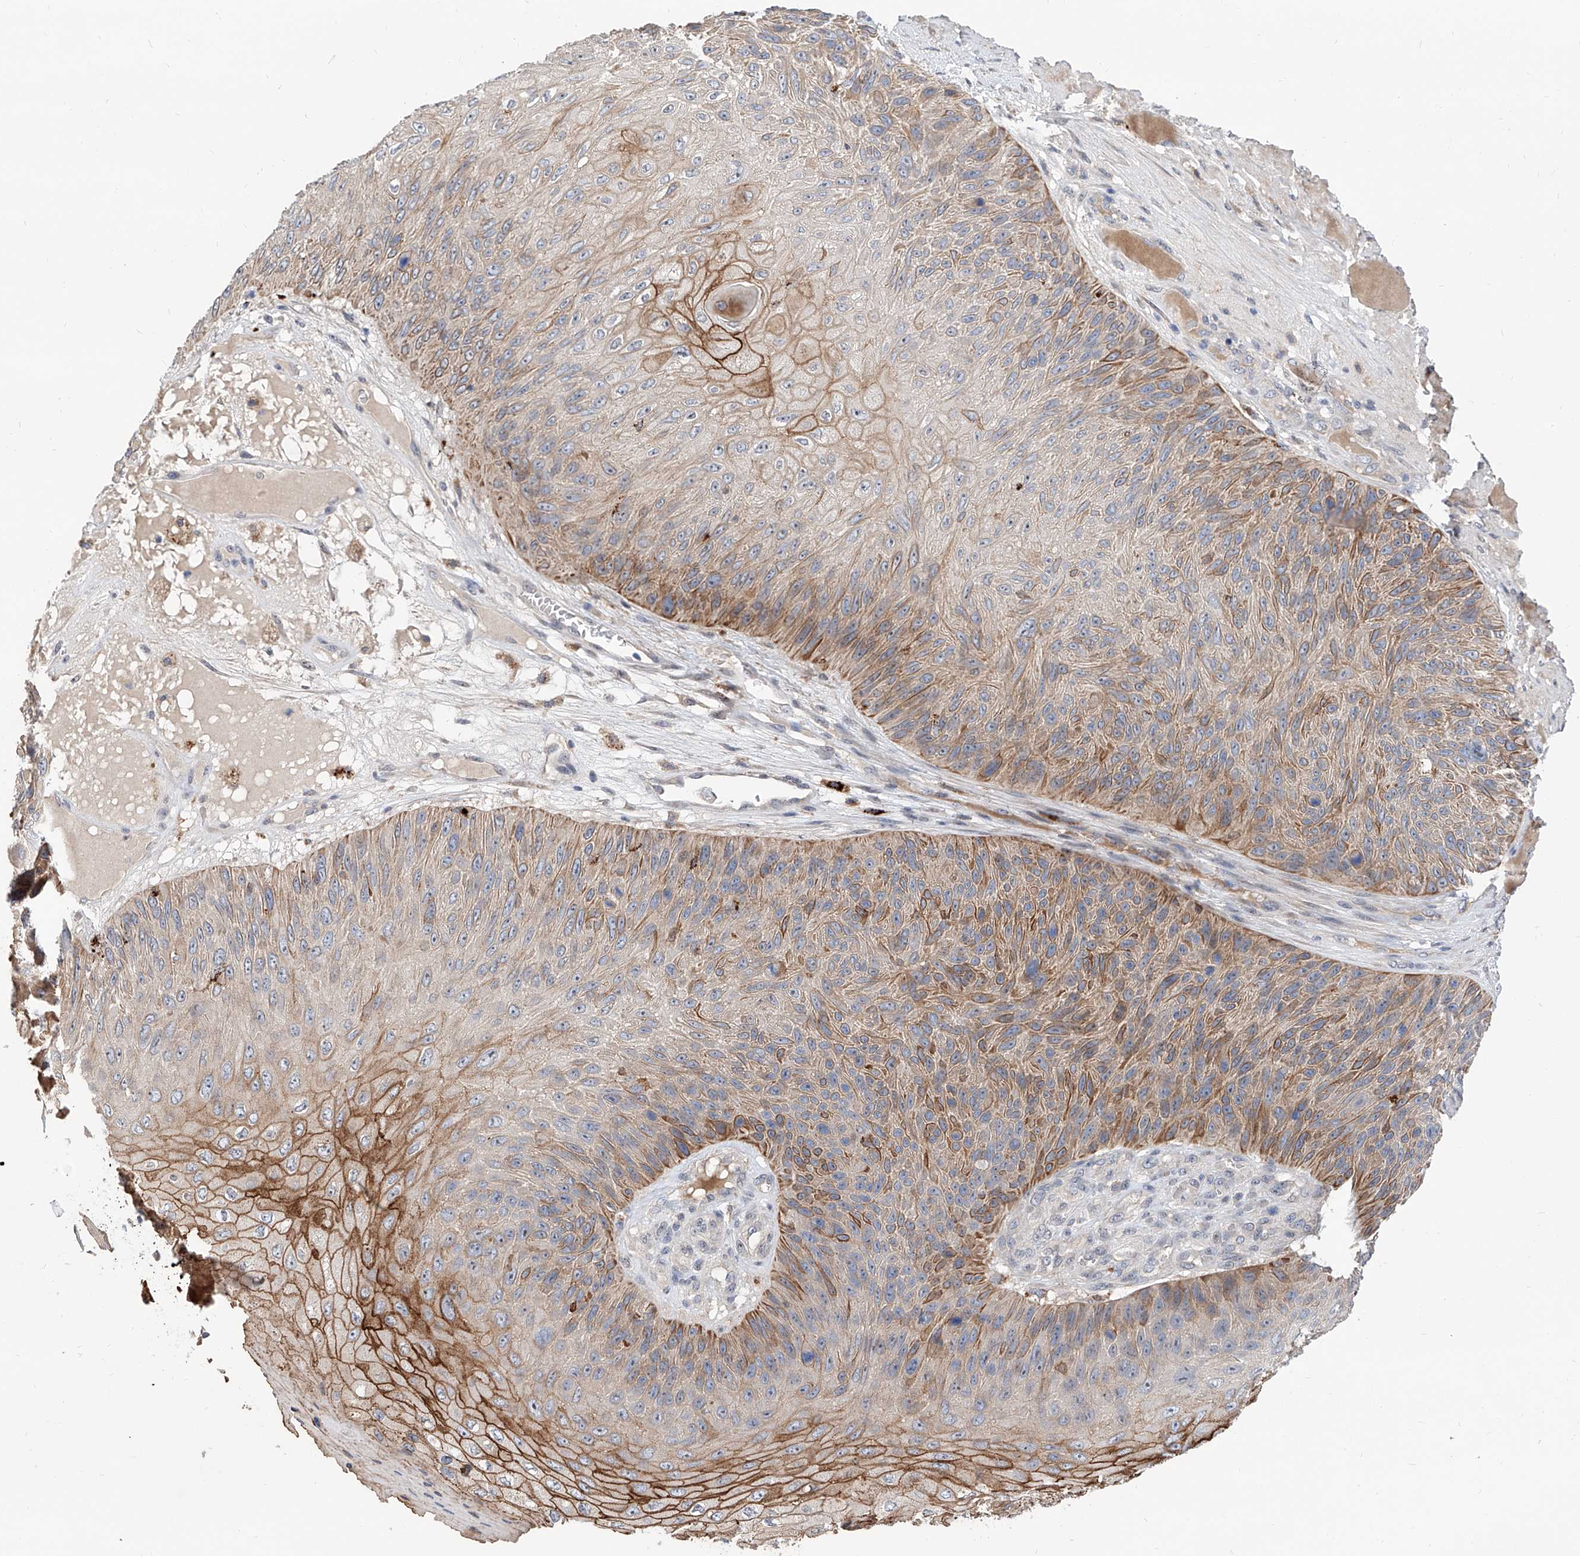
{"staining": {"intensity": "moderate", "quantity": "25%-75%", "location": "cytoplasmic/membranous"}, "tissue": "skin cancer", "cell_type": "Tumor cells", "image_type": "cancer", "snomed": [{"axis": "morphology", "description": "Squamous cell carcinoma, NOS"}, {"axis": "topography", "description": "Skin"}], "caption": "Immunohistochemical staining of human skin squamous cell carcinoma demonstrates medium levels of moderate cytoplasmic/membranous positivity in about 25%-75% of tumor cells. (IHC, brightfield microscopy, high magnification).", "gene": "MAGEE2", "patient": {"sex": "female", "age": 88}}